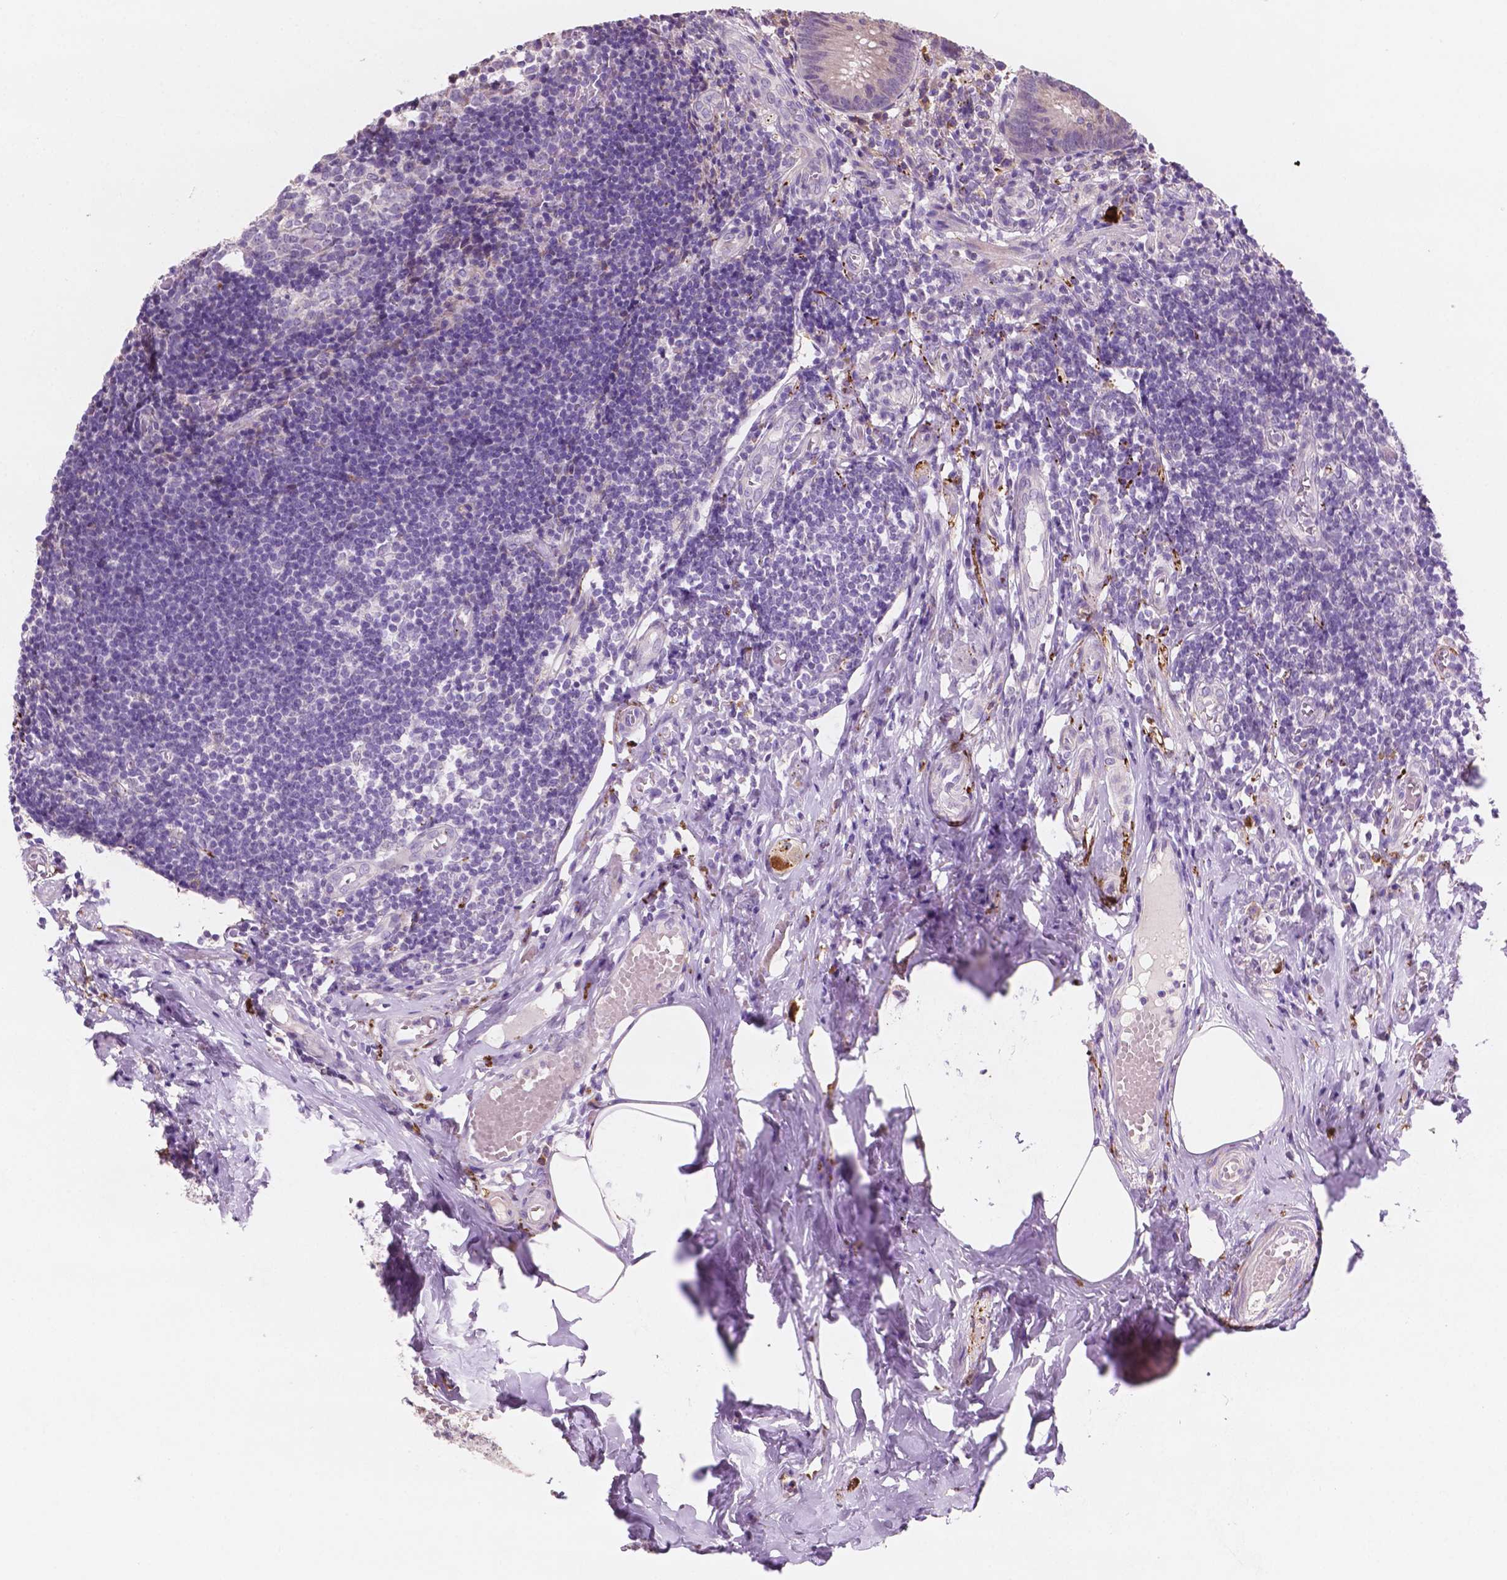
{"staining": {"intensity": "negative", "quantity": "none", "location": "none"}, "tissue": "appendix", "cell_type": "Glandular cells", "image_type": "normal", "snomed": [{"axis": "morphology", "description": "Normal tissue, NOS"}, {"axis": "topography", "description": "Appendix"}], "caption": "Immunohistochemical staining of benign human appendix demonstrates no significant expression in glandular cells.", "gene": "LRP1B", "patient": {"sex": "female", "age": 32}}